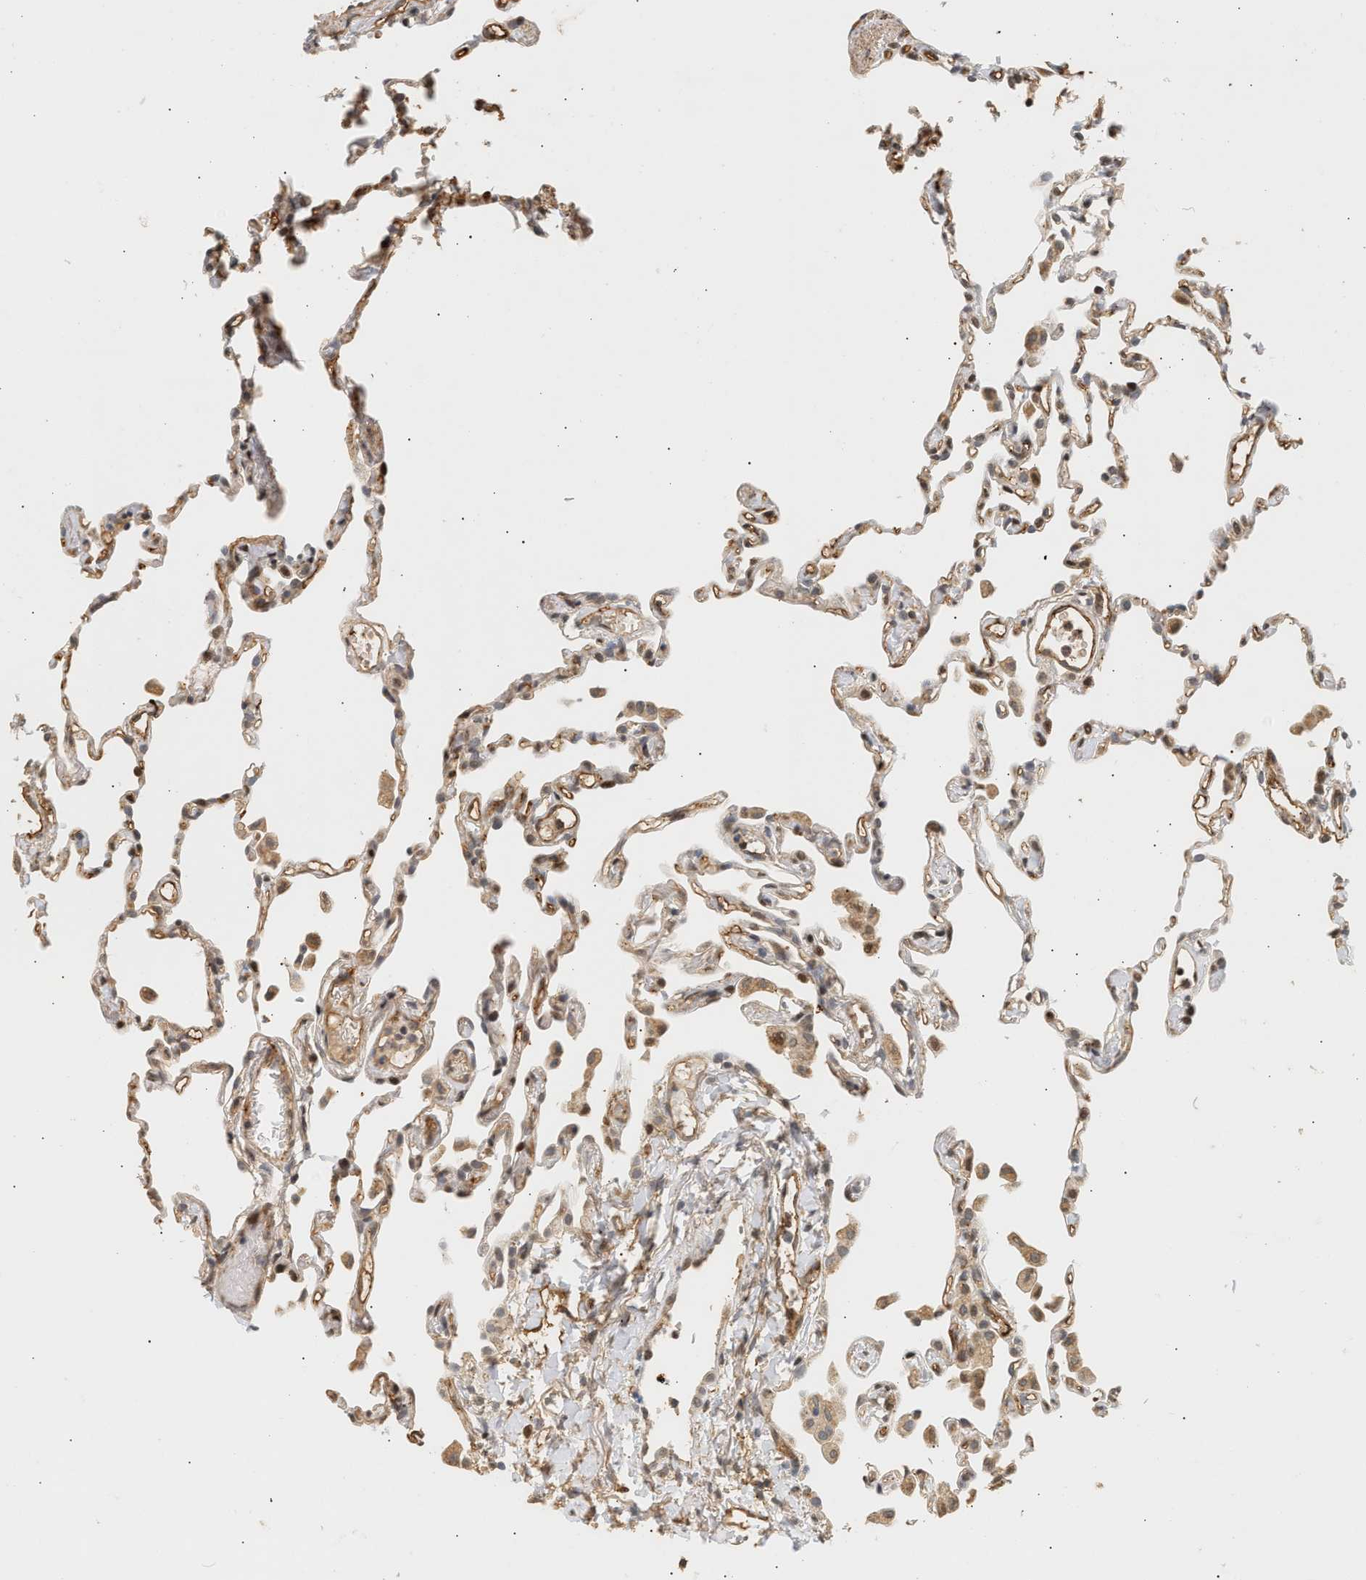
{"staining": {"intensity": "weak", "quantity": "<25%", "location": "cytoplasmic/membranous"}, "tissue": "lung", "cell_type": "Alveolar cells", "image_type": "normal", "snomed": [{"axis": "morphology", "description": "Normal tissue, NOS"}, {"axis": "topography", "description": "Lung"}], "caption": "DAB (3,3'-diaminobenzidine) immunohistochemical staining of normal lung reveals no significant positivity in alveolar cells. The staining is performed using DAB (3,3'-diaminobenzidine) brown chromogen with nuclei counter-stained in using hematoxylin.", "gene": "PLXND1", "patient": {"sex": "female", "age": 49}}